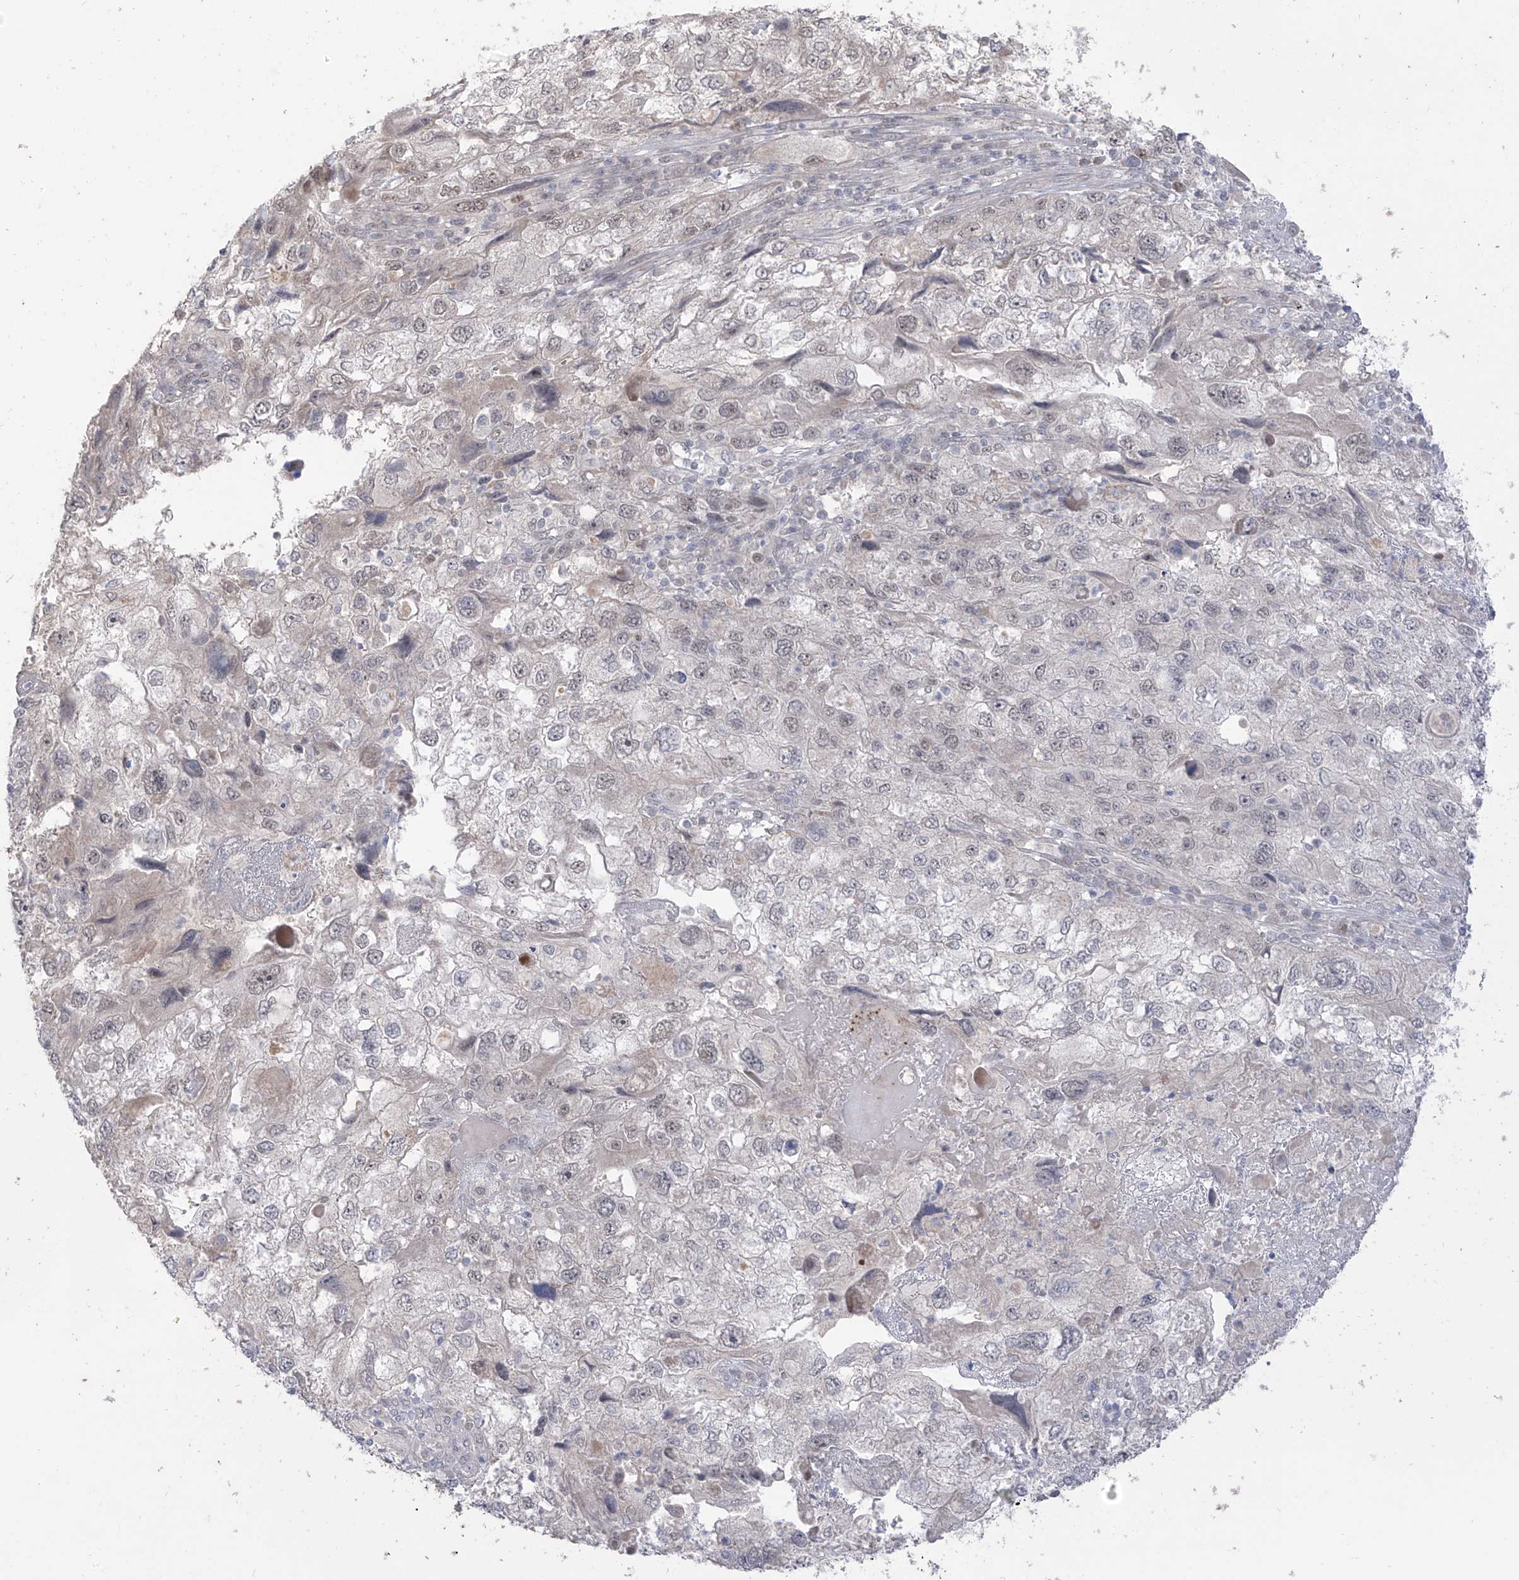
{"staining": {"intensity": "negative", "quantity": "none", "location": "none"}, "tissue": "endometrial cancer", "cell_type": "Tumor cells", "image_type": "cancer", "snomed": [{"axis": "morphology", "description": "Adenocarcinoma, NOS"}, {"axis": "topography", "description": "Endometrium"}], "caption": "This is an IHC photomicrograph of human endometrial cancer. There is no staining in tumor cells.", "gene": "OGT", "patient": {"sex": "female", "age": 49}}